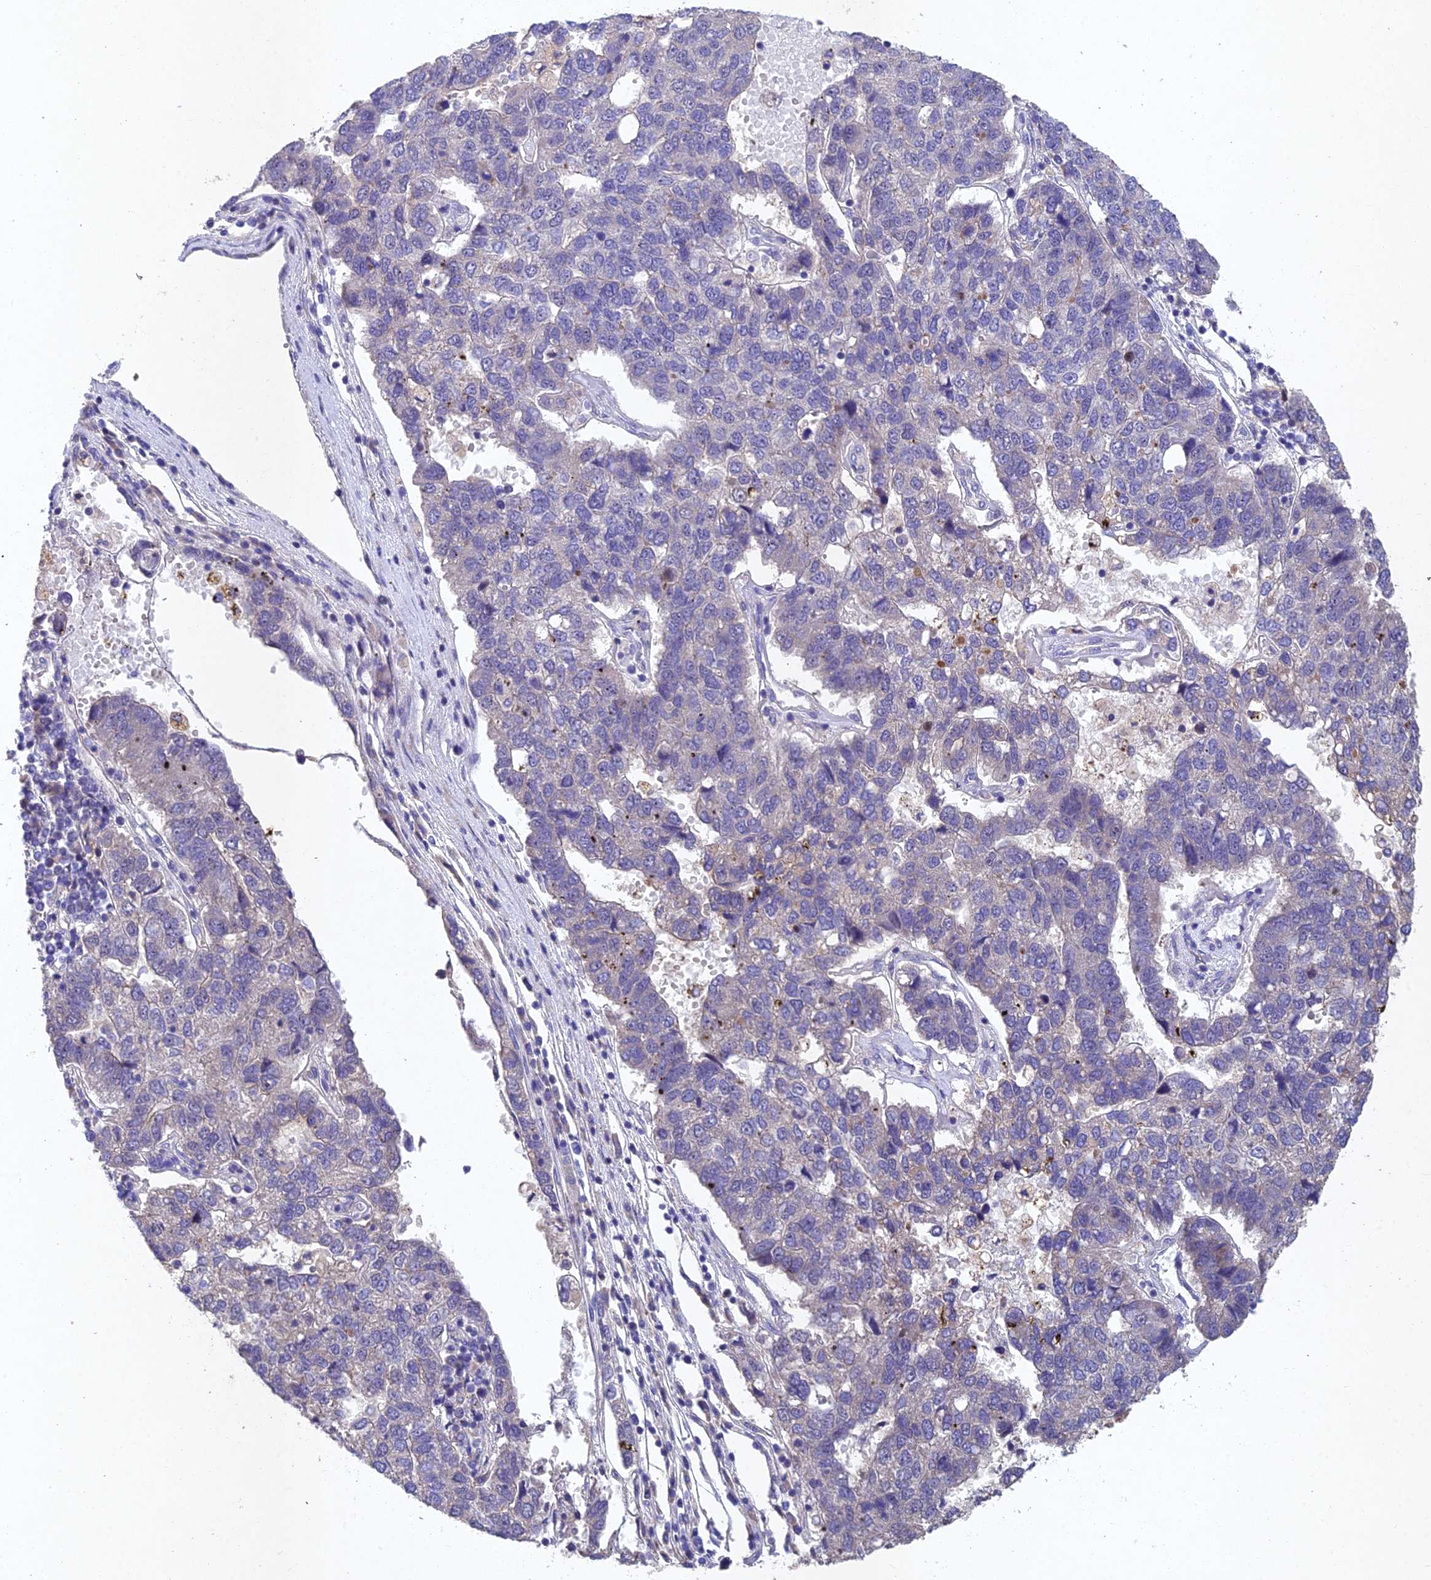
{"staining": {"intensity": "negative", "quantity": "none", "location": "none"}, "tissue": "pancreatic cancer", "cell_type": "Tumor cells", "image_type": "cancer", "snomed": [{"axis": "morphology", "description": "Adenocarcinoma, NOS"}, {"axis": "topography", "description": "Pancreas"}], "caption": "Tumor cells show no significant positivity in pancreatic adenocarcinoma.", "gene": "NSMCE1", "patient": {"sex": "female", "age": 61}}